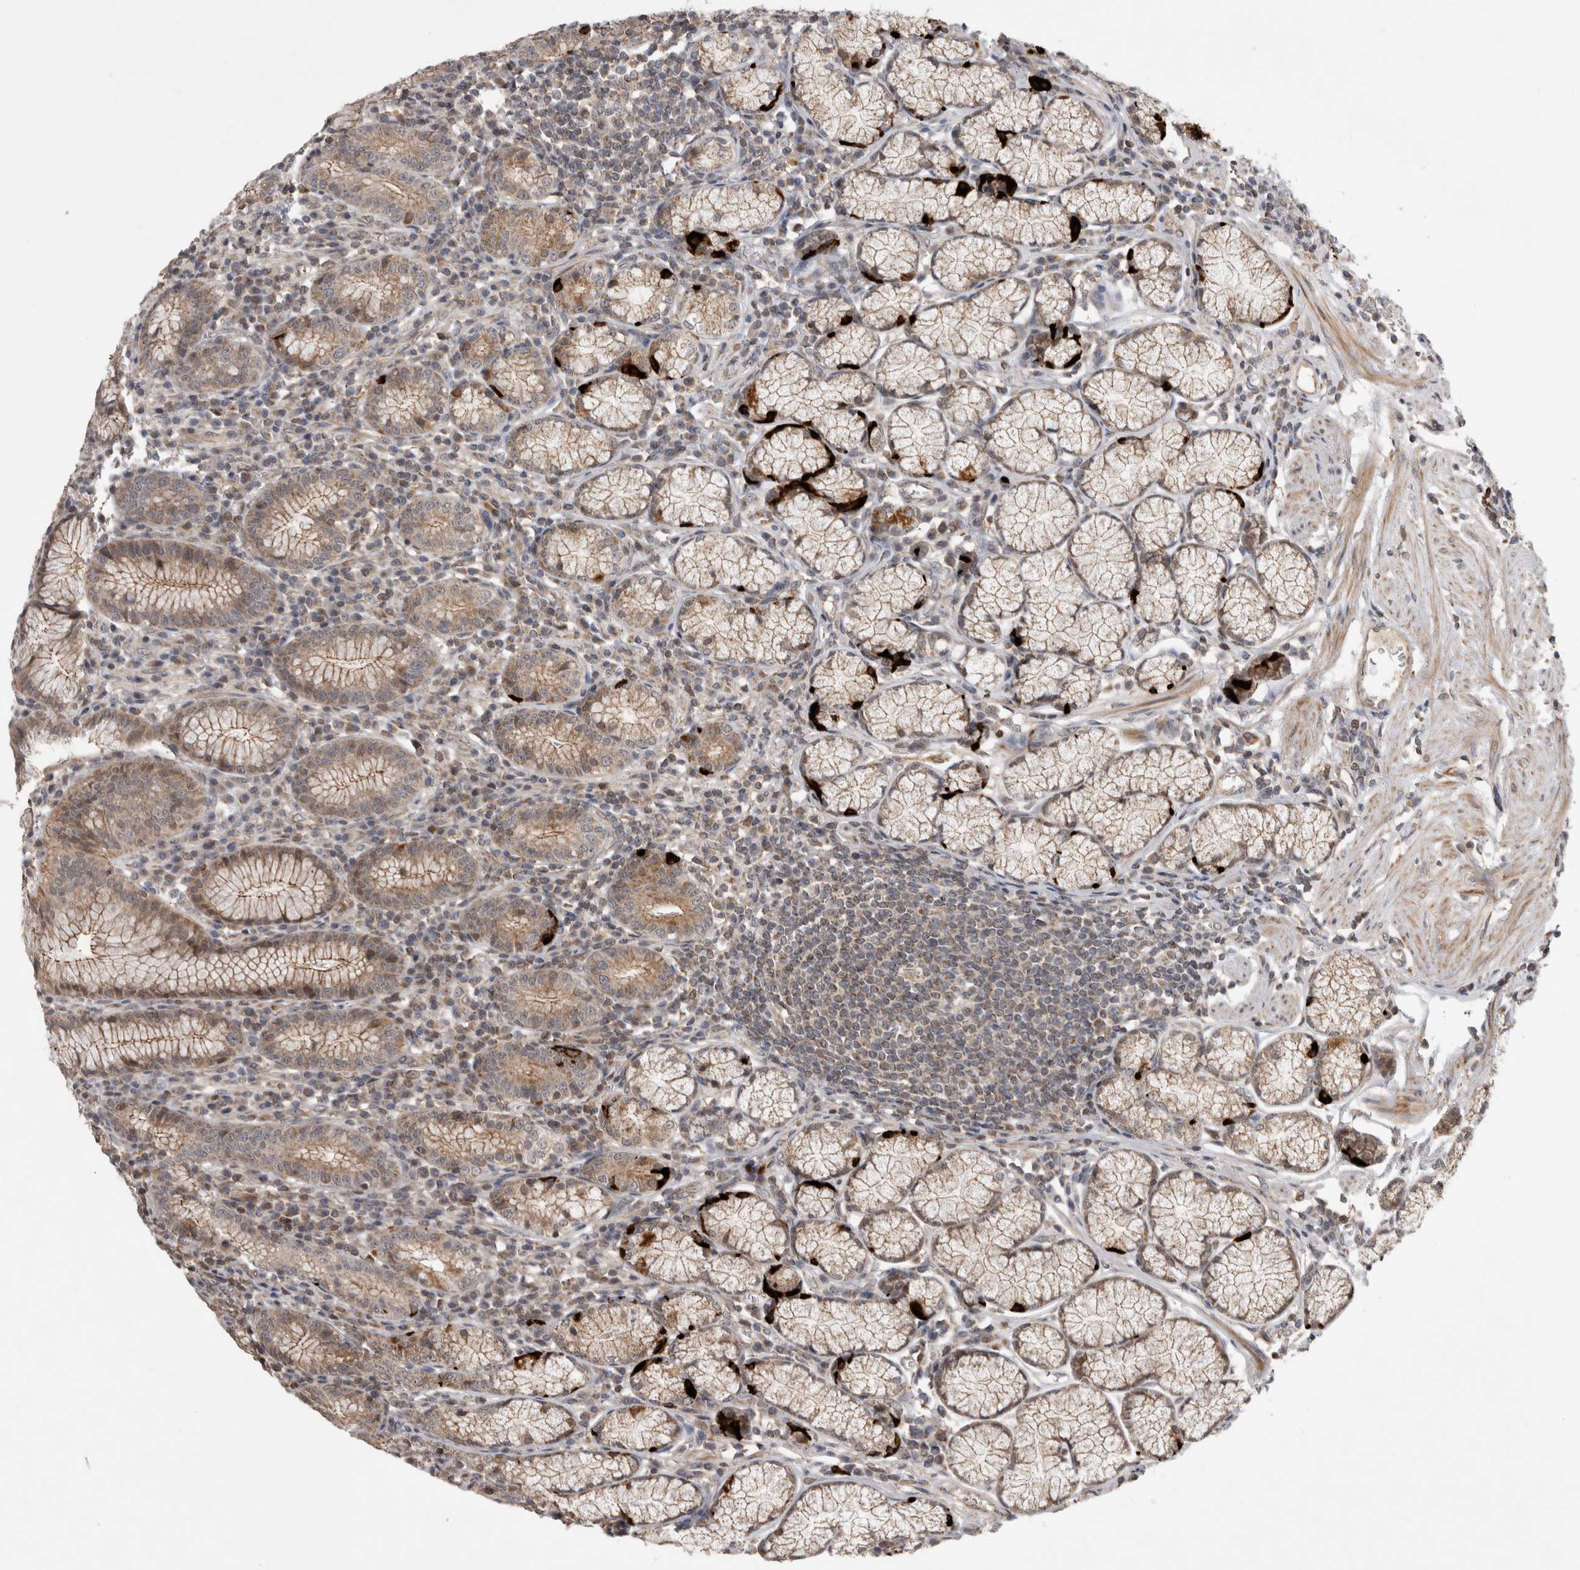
{"staining": {"intensity": "strong", "quantity": "25%-75%", "location": "cytoplasmic/membranous"}, "tissue": "stomach", "cell_type": "Glandular cells", "image_type": "normal", "snomed": [{"axis": "morphology", "description": "Normal tissue, NOS"}, {"axis": "topography", "description": "Stomach"}], "caption": "The photomicrograph reveals staining of benign stomach, revealing strong cytoplasmic/membranous protein expression (brown color) within glandular cells. (DAB = brown stain, brightfield microscopy at high magnification).", "gene": "KCNIP1", "patient": {"sex": "male", "age": 55}}